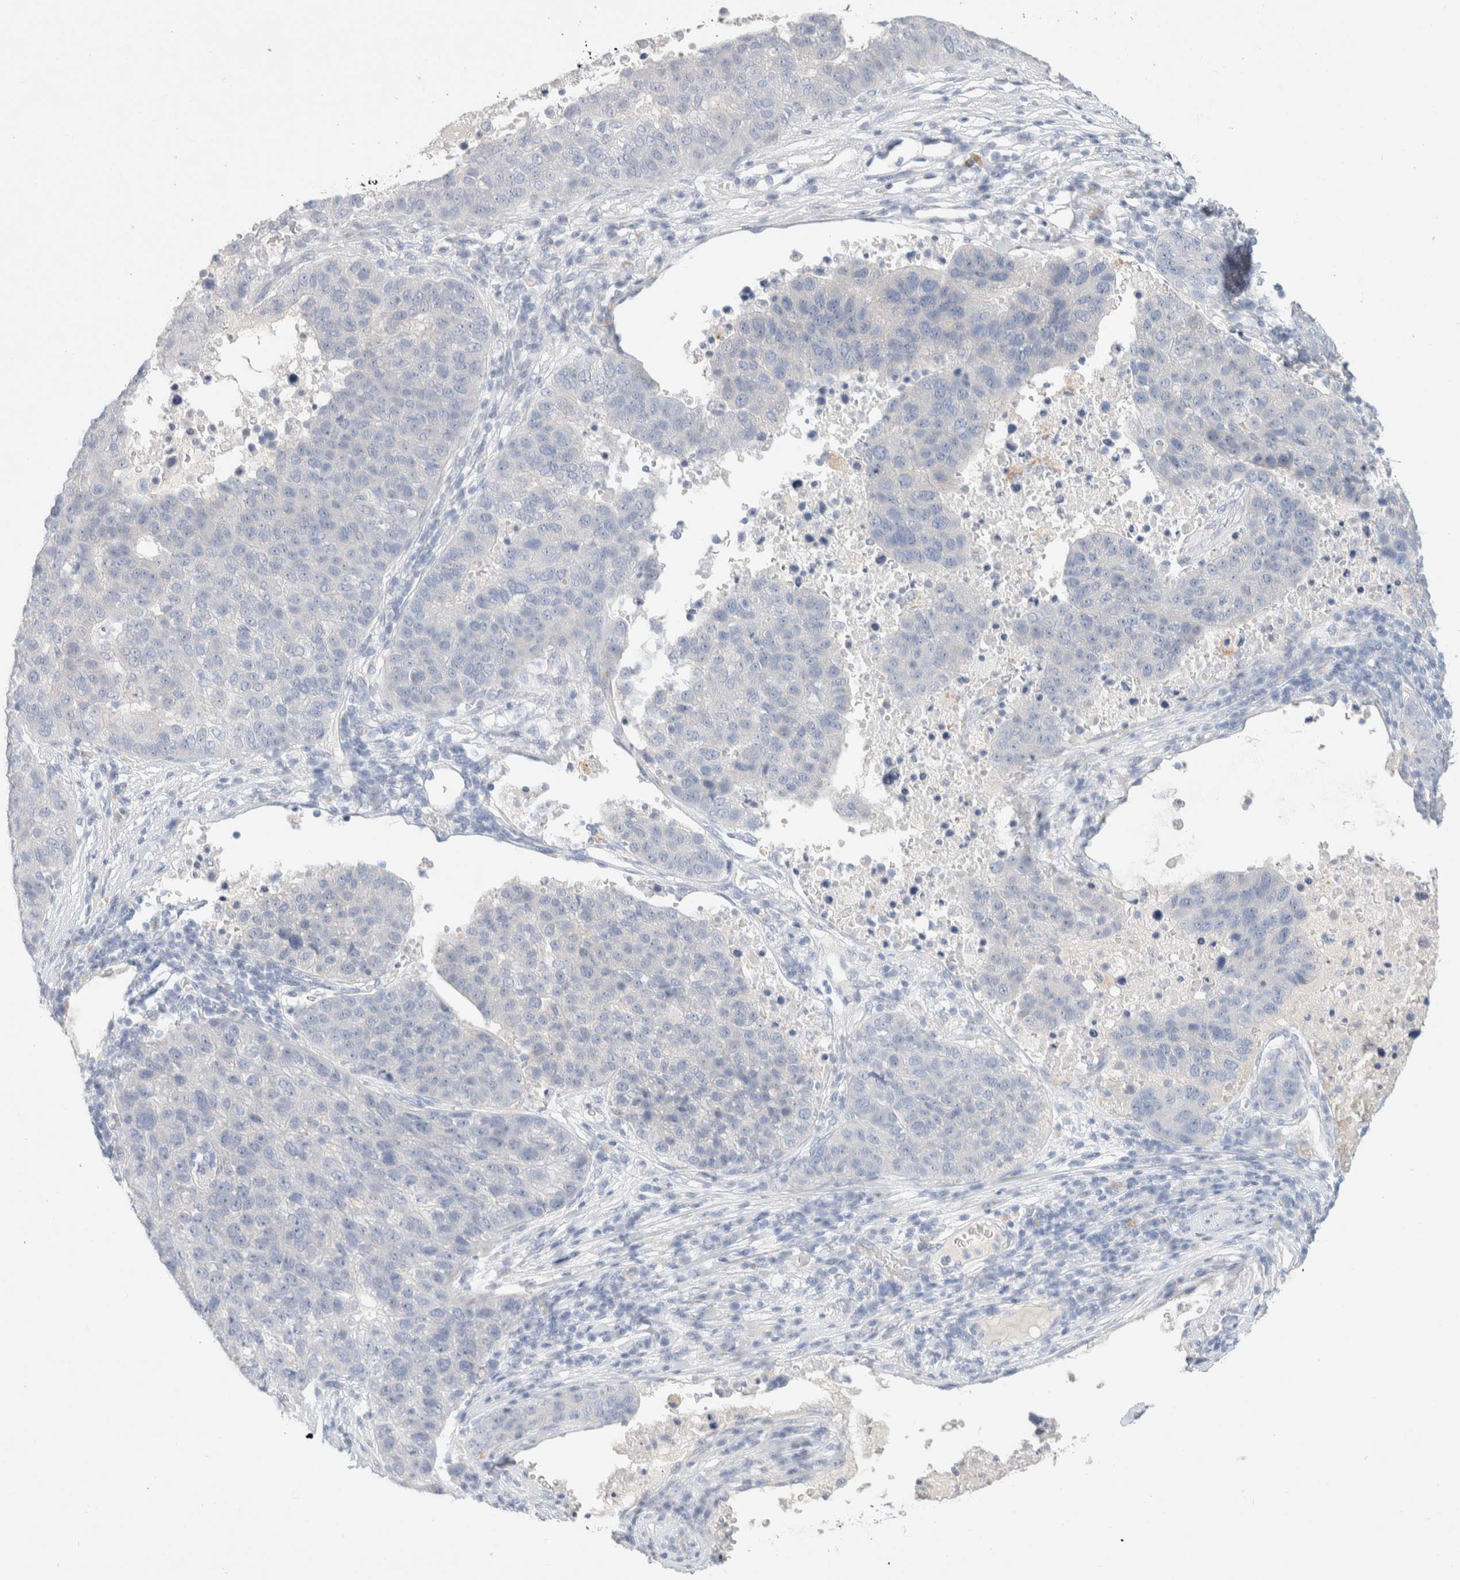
{"staining": {"intensity": "negative", "quantity": "none", "location": "none"}, "tissue": "pancreatic cancer", "cell_type": "Tumor cells", "image_type": "cancer", "snomed": [{"axis": "morphology", "description": "Adenocarcinoma, NOS"}, {"axis": "topography", "description": "Pancreas"}], "caption": "Tumor cells show no significant expression in pancreatic cancer.", "gene": "CPQ", "patient": {"sex": "female", "age": 61}}